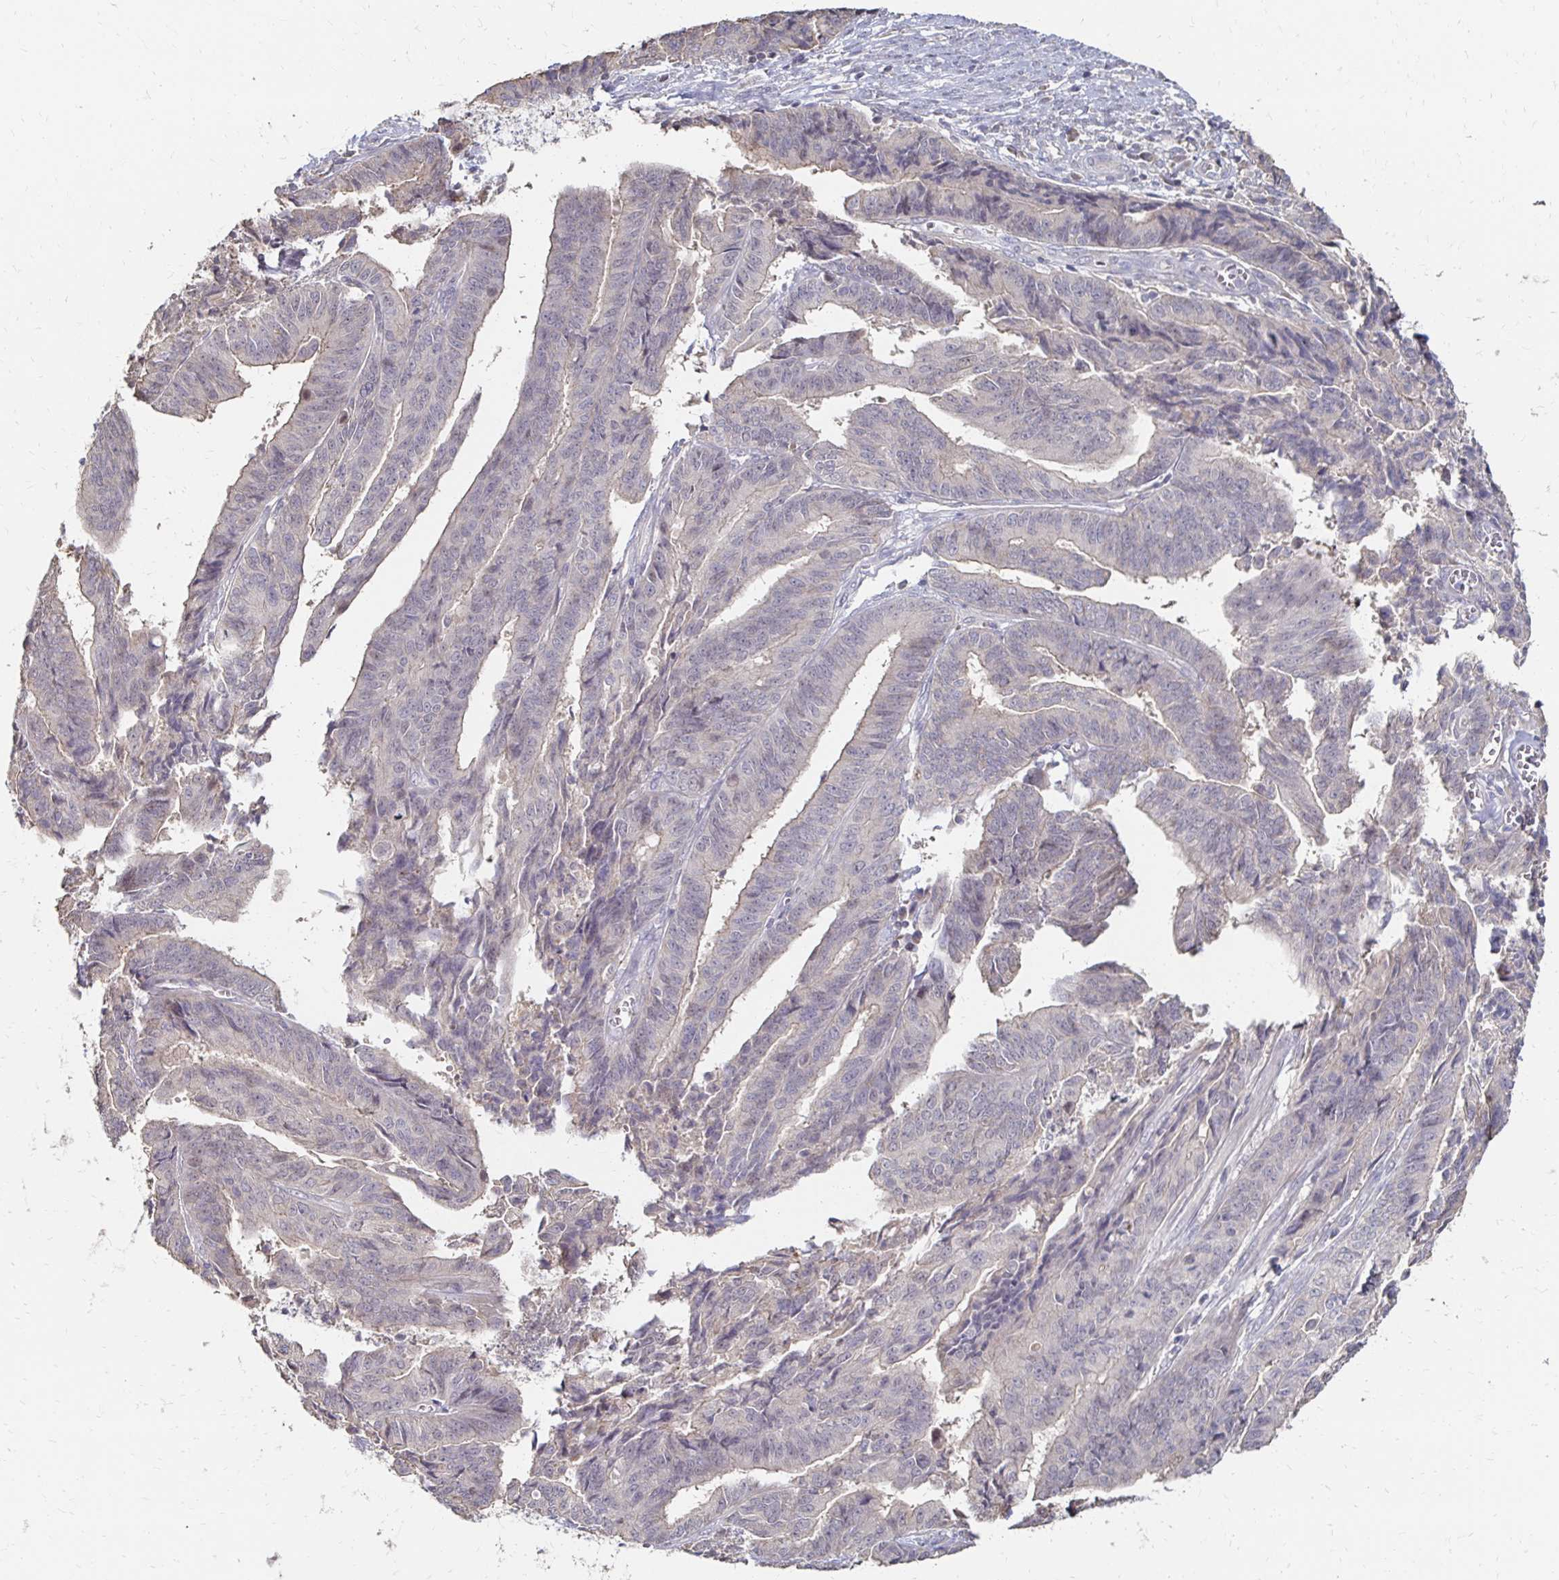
{"staining": {"intensity": "weak", "quantity": "<25%", "location": "cytoplasmic/membranous"}, "tissue": "endometrial cancer", "cell_type": "Tumor cells", "image_type": "cancer", "snomed": [{"axis": "morphology", "description": "Adenocarcinoma, NOS"}, {"axis": "topography", "description": "Endometrium"}], "caption": "Image shows no protein staining in tumor cells of adenocarcinoma (endometrial) tissue. (DAB IHC visualized using brightfield microscopy, high magnification).", "gene": "ZNF727", "patient": {"sex": "female", "age": 65}}